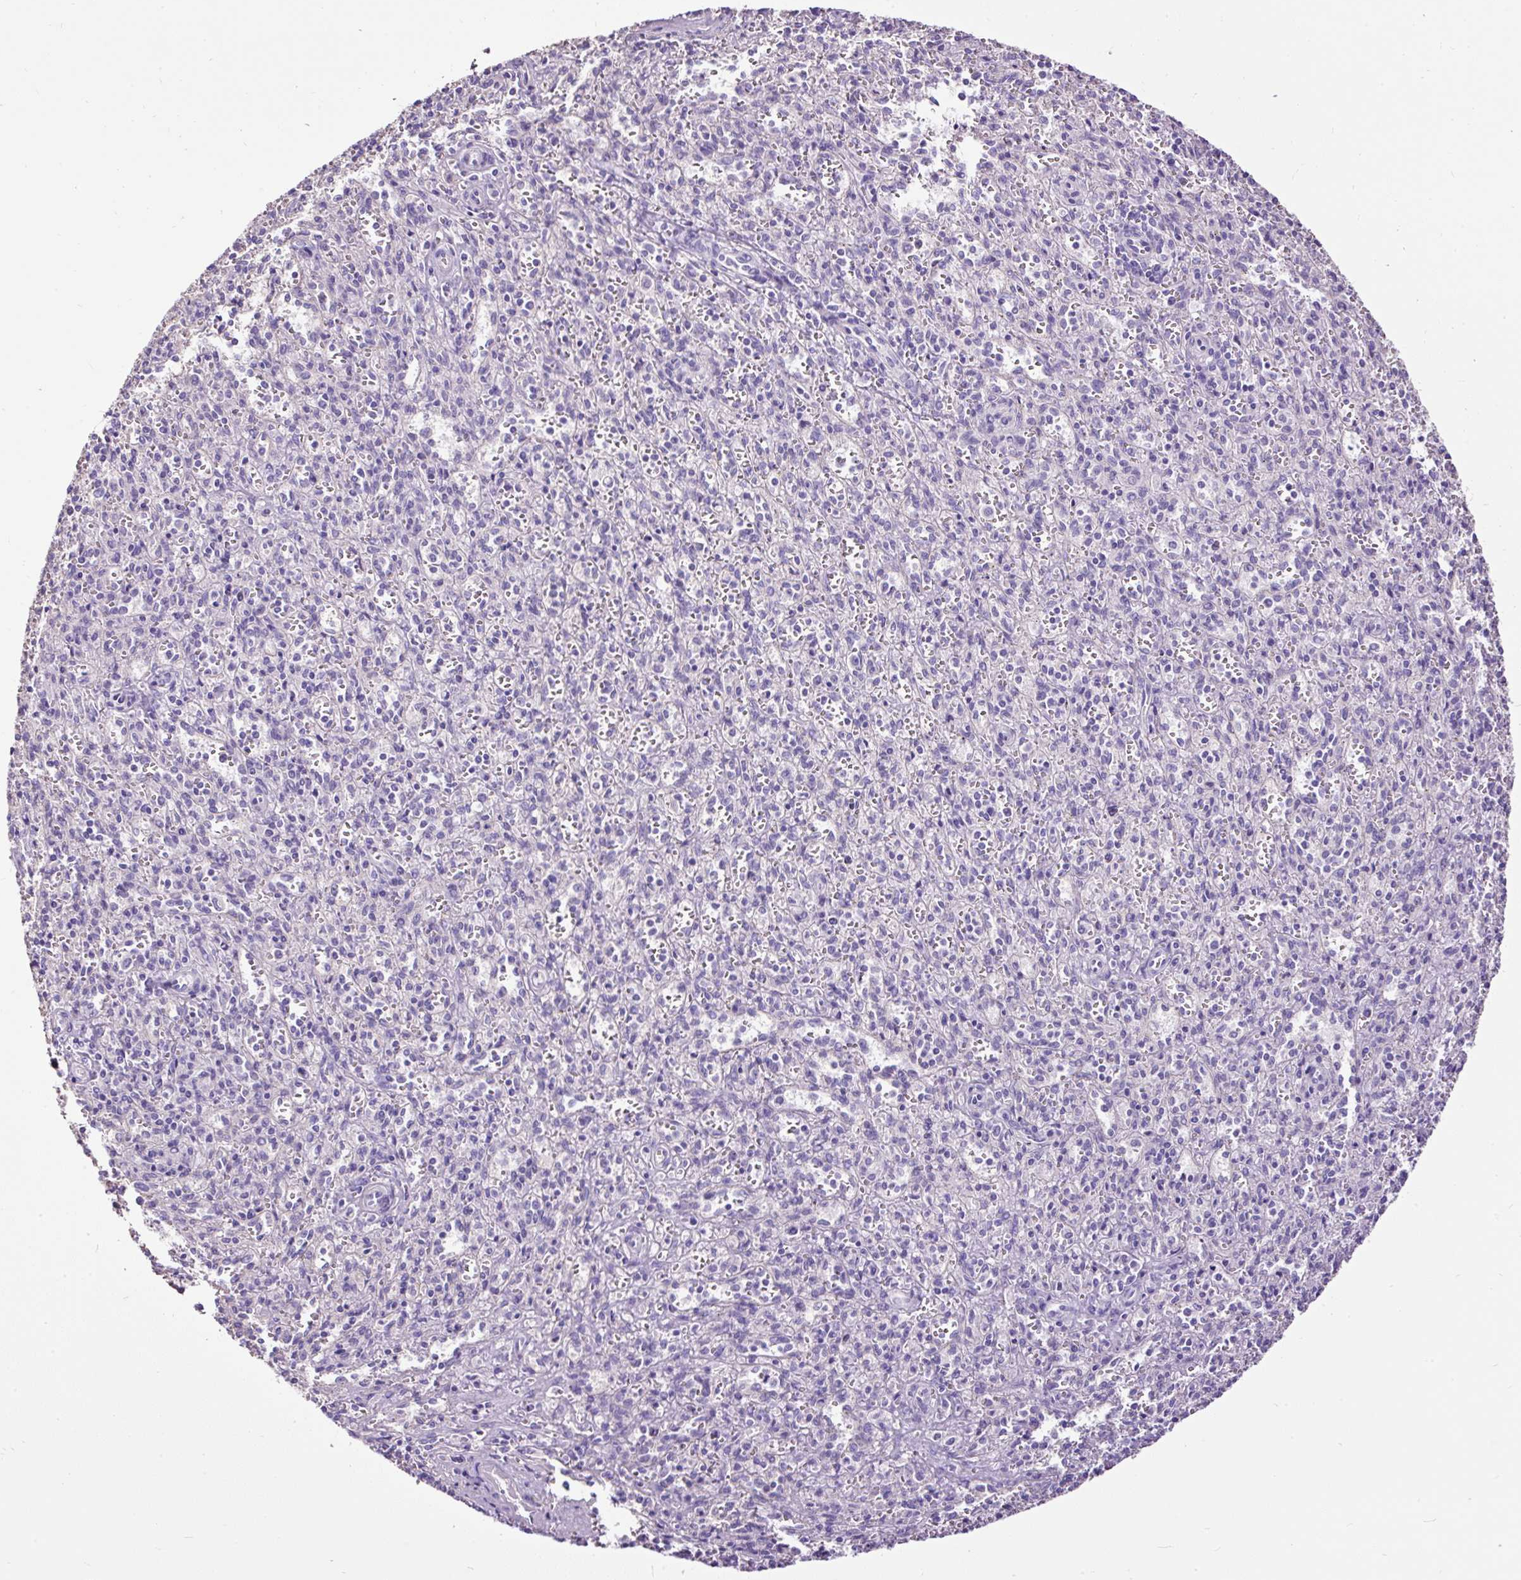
{"staining": {"intensity": "negative", "quantity": "none", "location": "none"}, "tissue": "spleen", "cell_type": "Cells in red pulp", "image_type": "normal", "snomed": [{"axis": "morphology", "description": "Normal tissue, NOS"}, {"axis": "topography", "description": "Spleen"}], "caption": "This is an immunohistochemistry (IHC) photomicrograph of normal human spleen. There is no expression in cells in red pulp.", "gene": "PDIA2", "patient": {"sex": "female", "age": 26}}